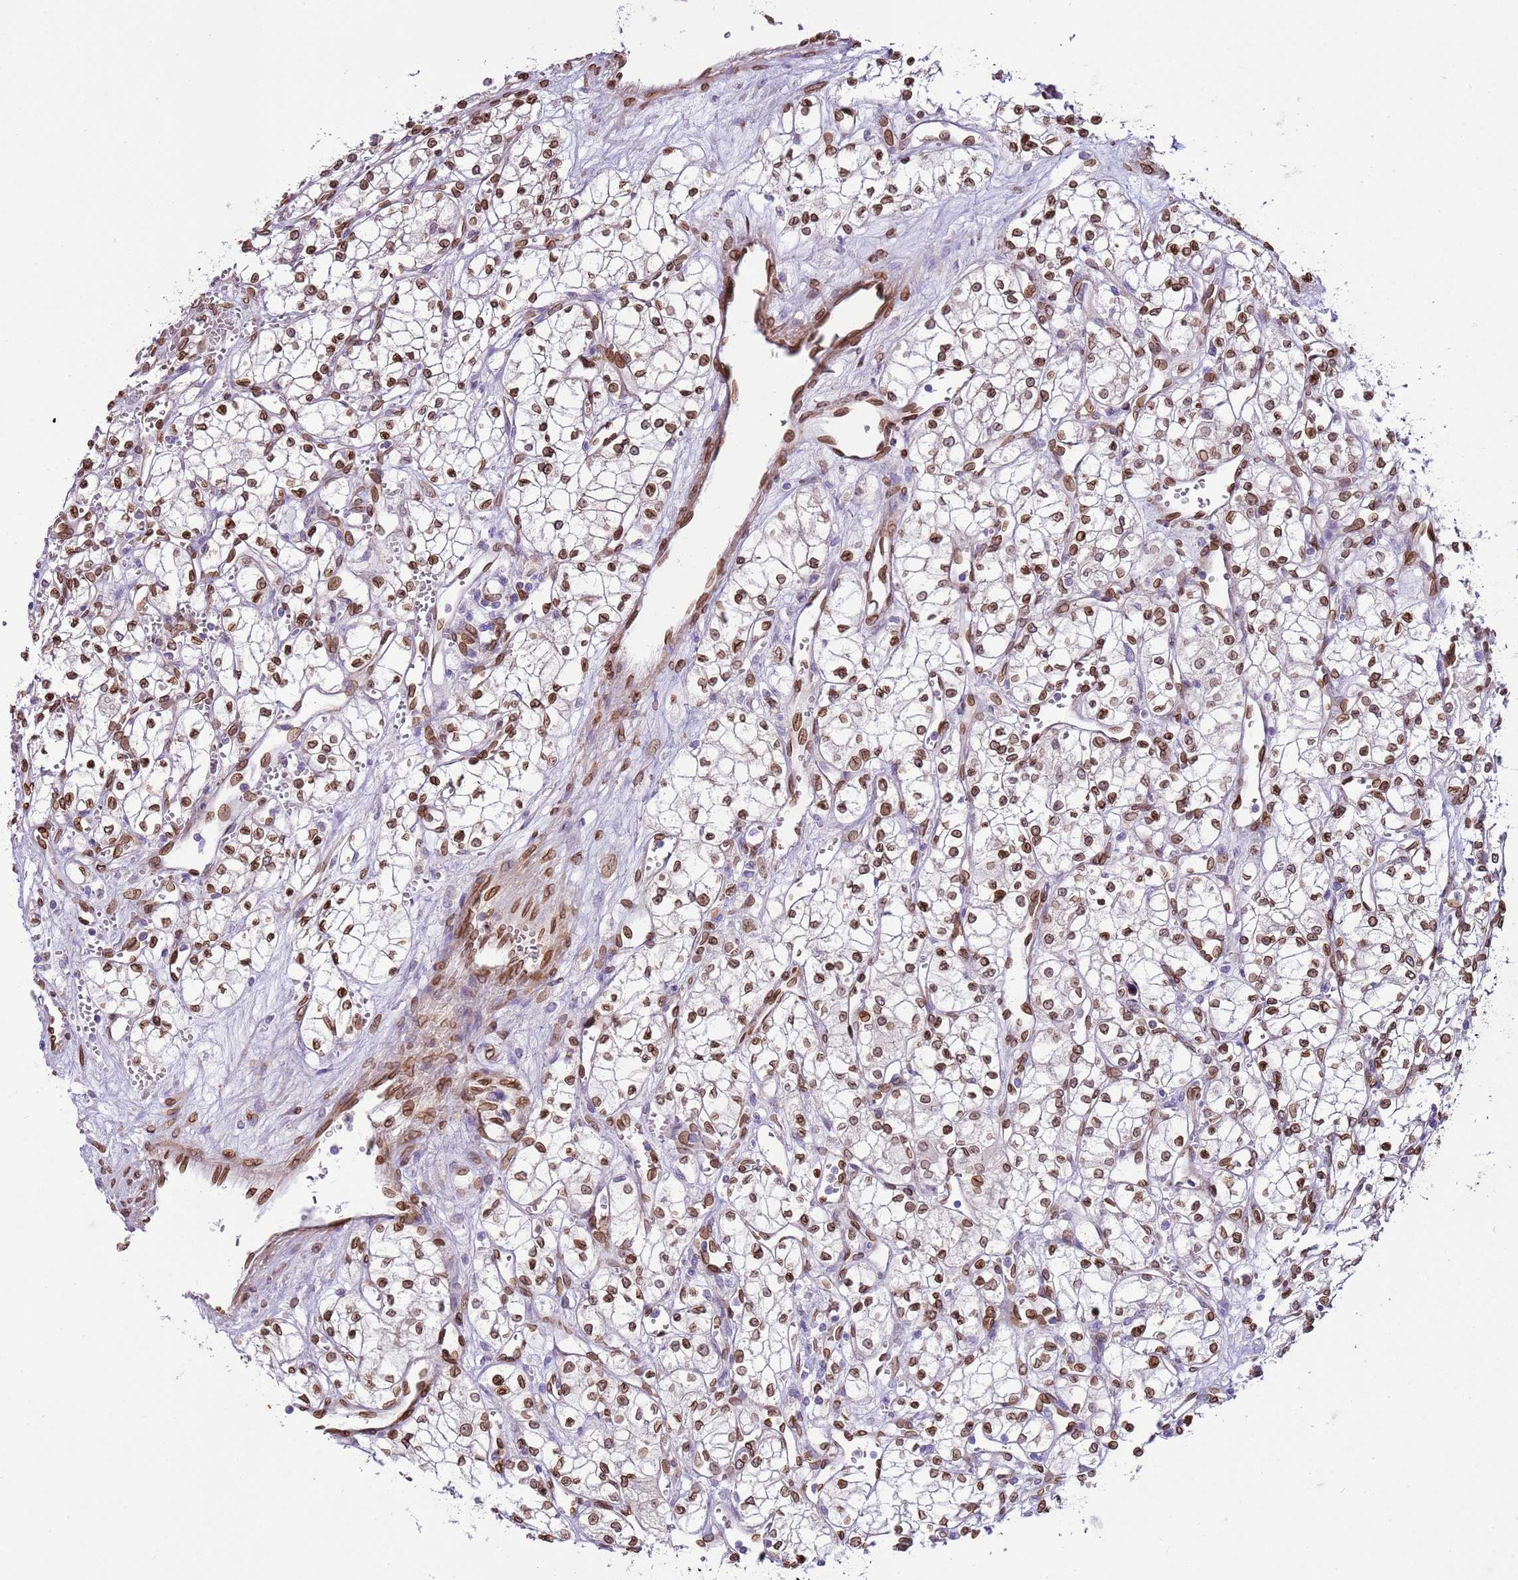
{"staining": {"intensity": "moderate", "quantity": ">75%", "location": "cytoplasmic/membranous,nuclear"}, "tissue": "renal cancer", "cell_type": "Tumor cells", "image_type": "cancer", "snomed": [{"axis": "morphology", "description": "Adenocarcinoma, NOS"}, {"axis": "topography", "description": "Kidney"}], "caption": "Renal adenocarcinoma was stained to show a protein in brown. There is medium levels of moderate cytoplasmic/membranous and nuclear expression in approximately >75% of tumor cells.", "gene": "TMEM47", "patient": {"sex": "male", "age": 59}}